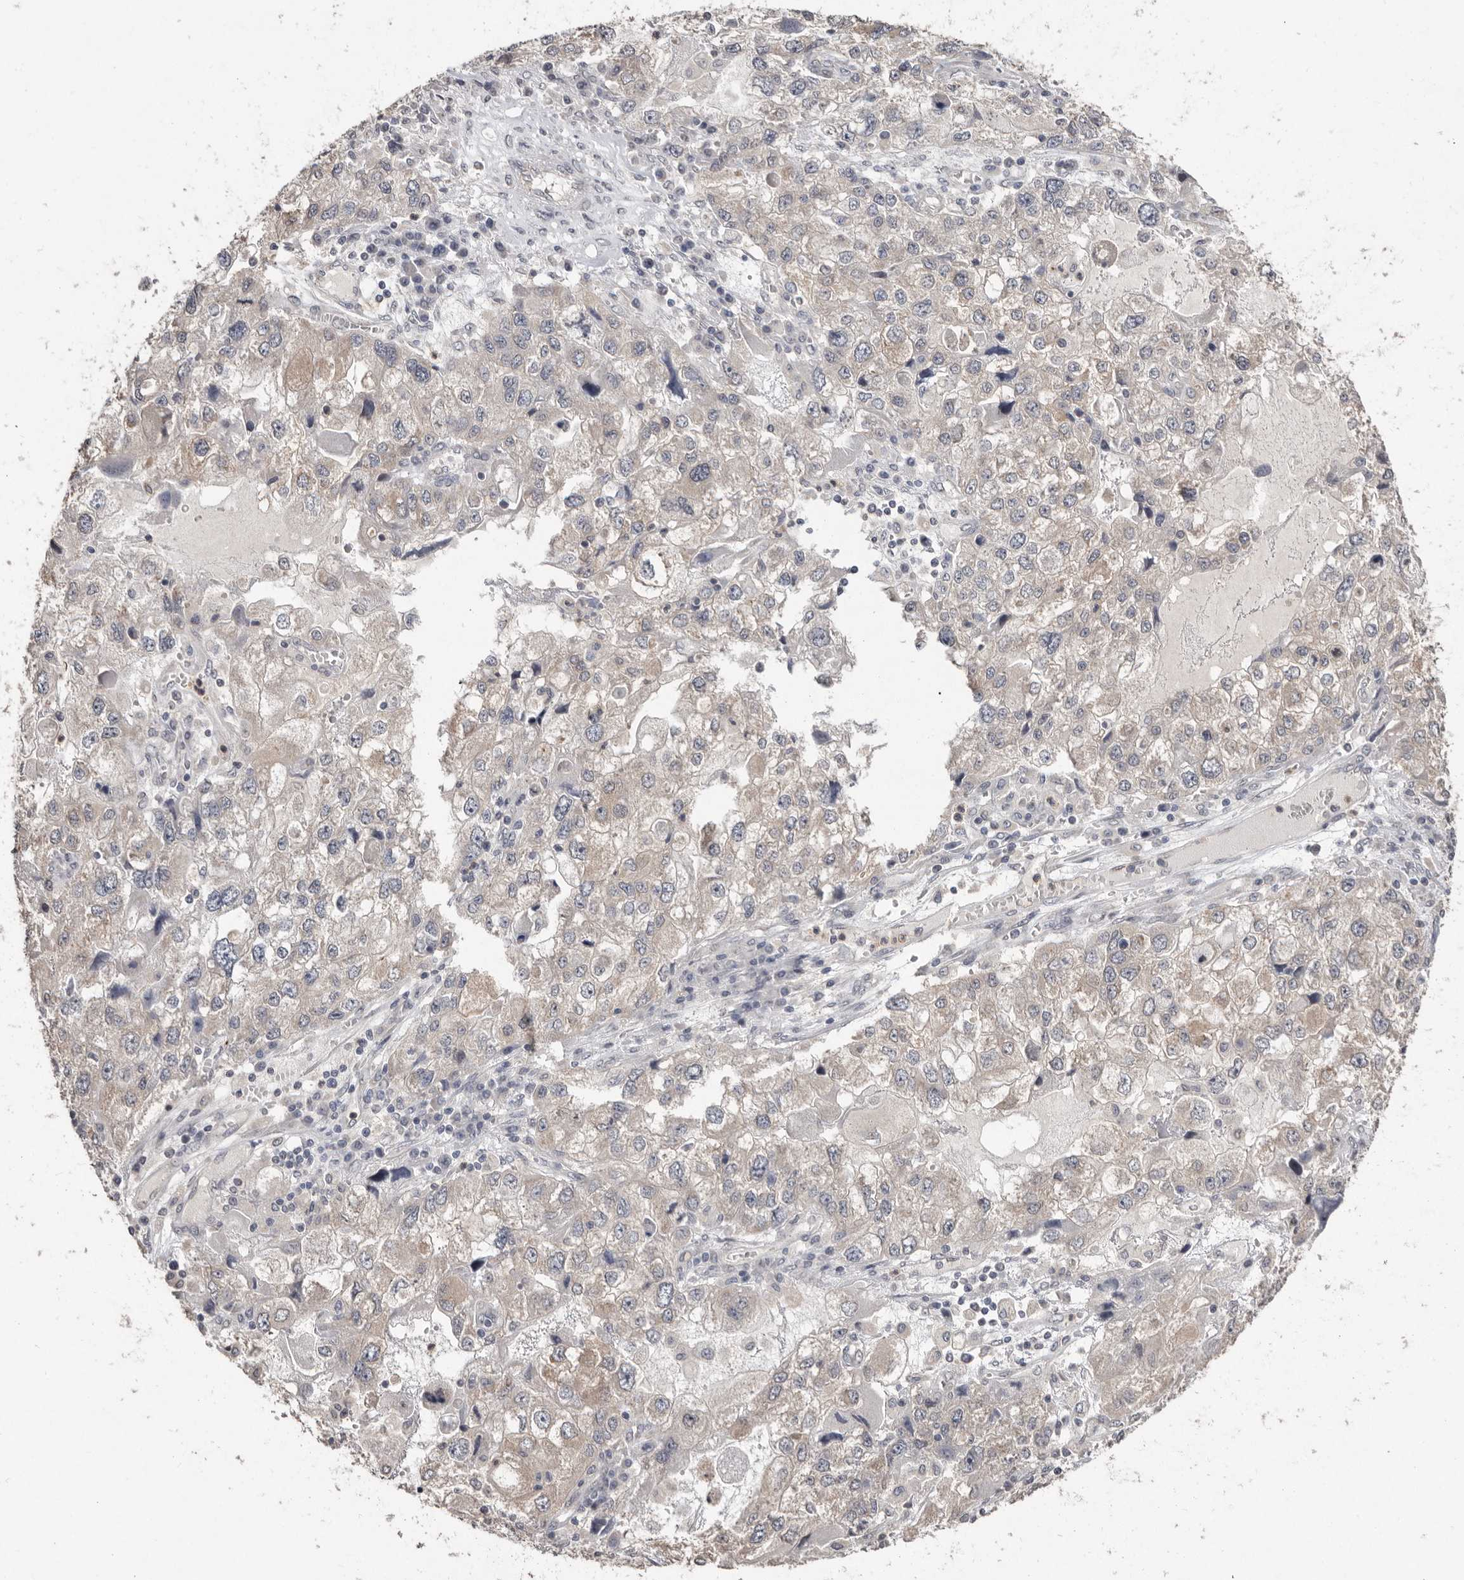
{"staining": {"intensity": "negative", "quantity": "none", "location": "none"}, "tissue": "endometrial cancer", "cell_type": "Tumor cells", "image_type": "cancer", "snomed": [{"axis": "morphology", "description": "Adenocarcinoma, NOS"}, {"axis": "topography", "description": "Endometrium"}], "caption": "High magnification brightfield microscopy of endometrial adenocarcinoma stained with DAB (brown) and counterstained with hematoxylin (blue): tumor cells show no significant expression.", "gene": "SULT1E1", "patient": {"sex": "female", "age": 49}}